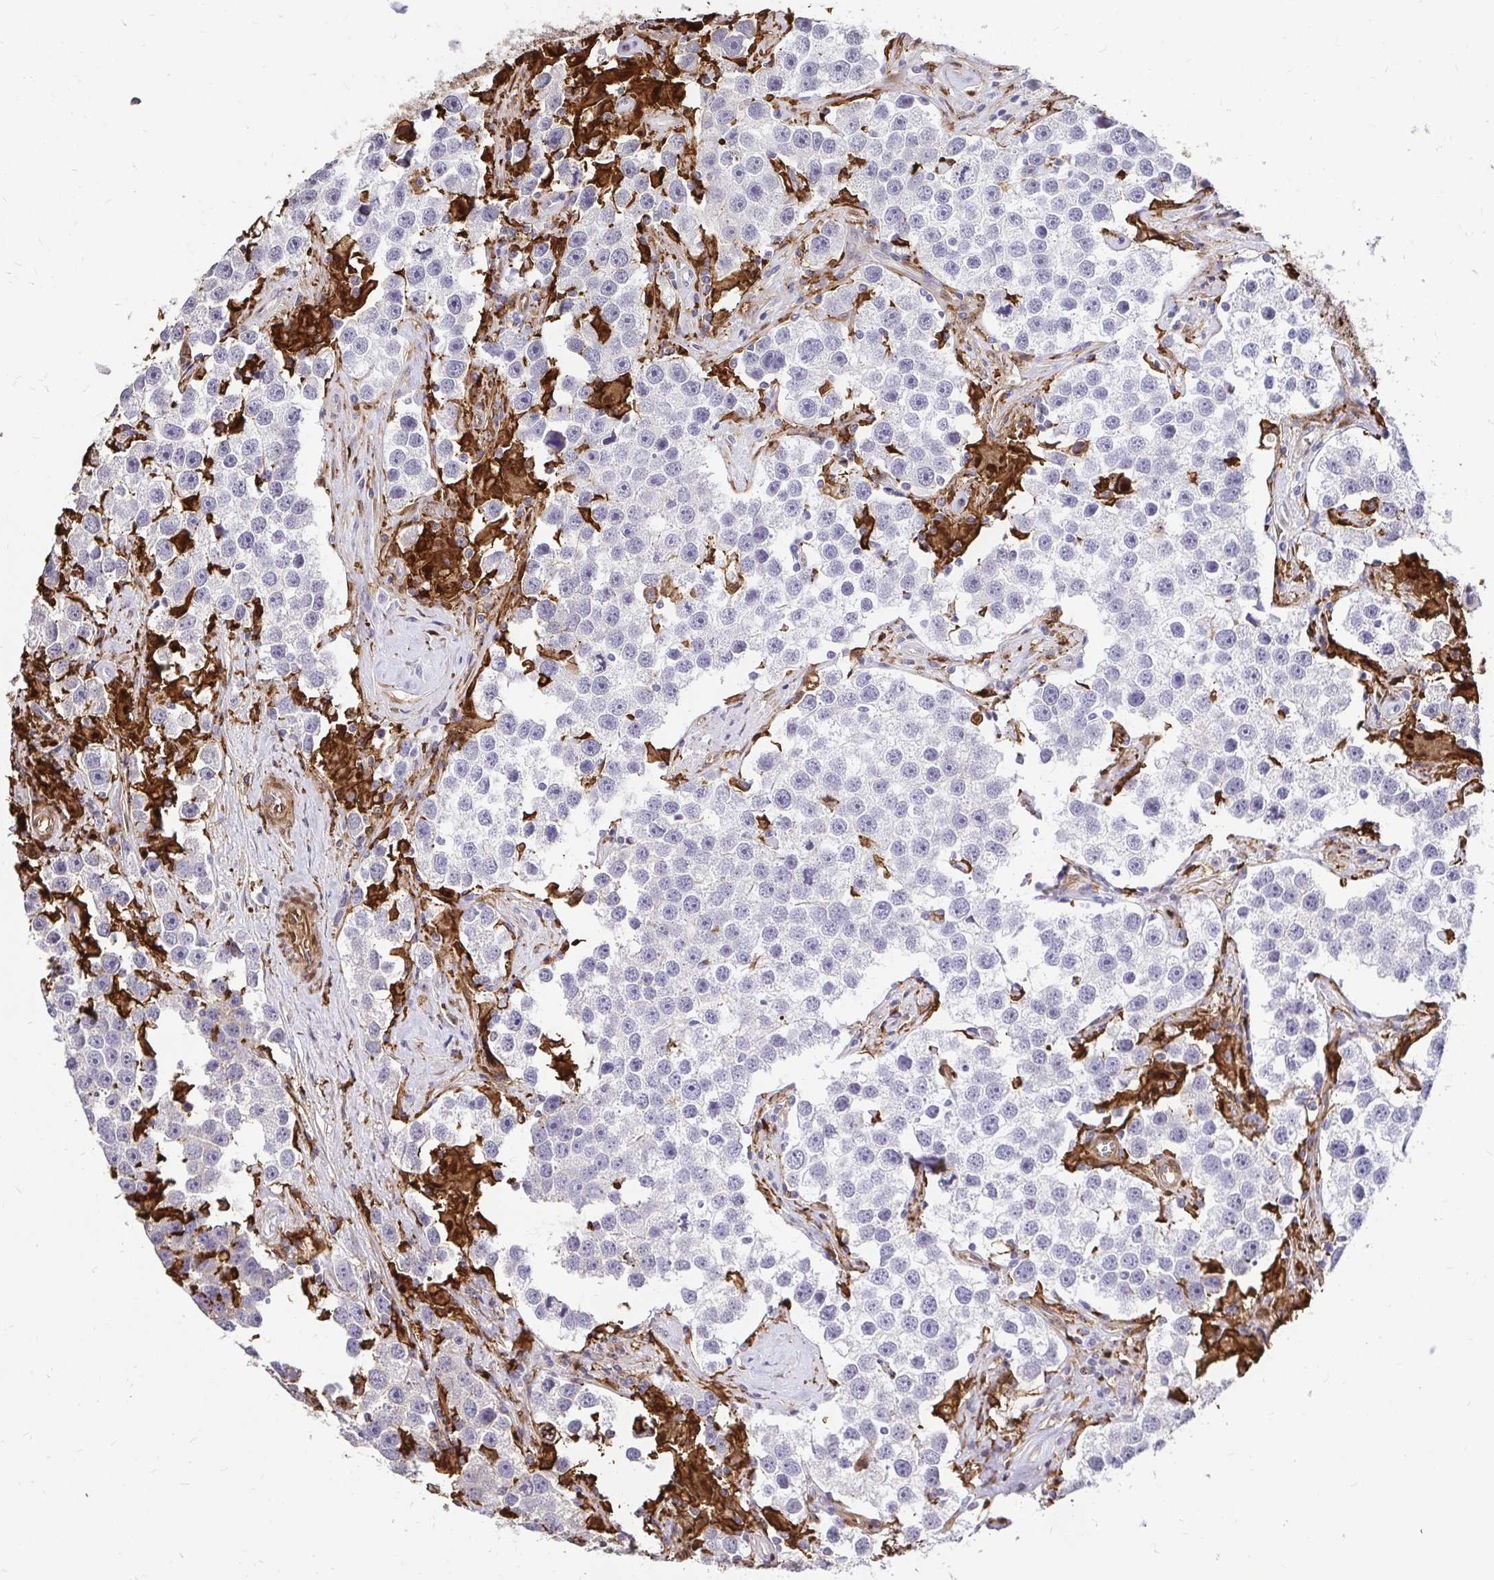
{"staining": {"intensity": "negative", "quantity": "none", "location": "none"}, "tissue": "testis cancer", "cell_type": "Tumor cells", "image_type": "cancer", "snomed": [{"axis": "morphology", "description": "Seminoma, NOS"}, {"axis": "topography", "description": "Testis"}], "caption": "Seminoma (testis) was stained to show a protein in brown. There is no significant expression in tumor cells.", "gene": "GSN", "patient": {"sex": "male", "age": 49}}